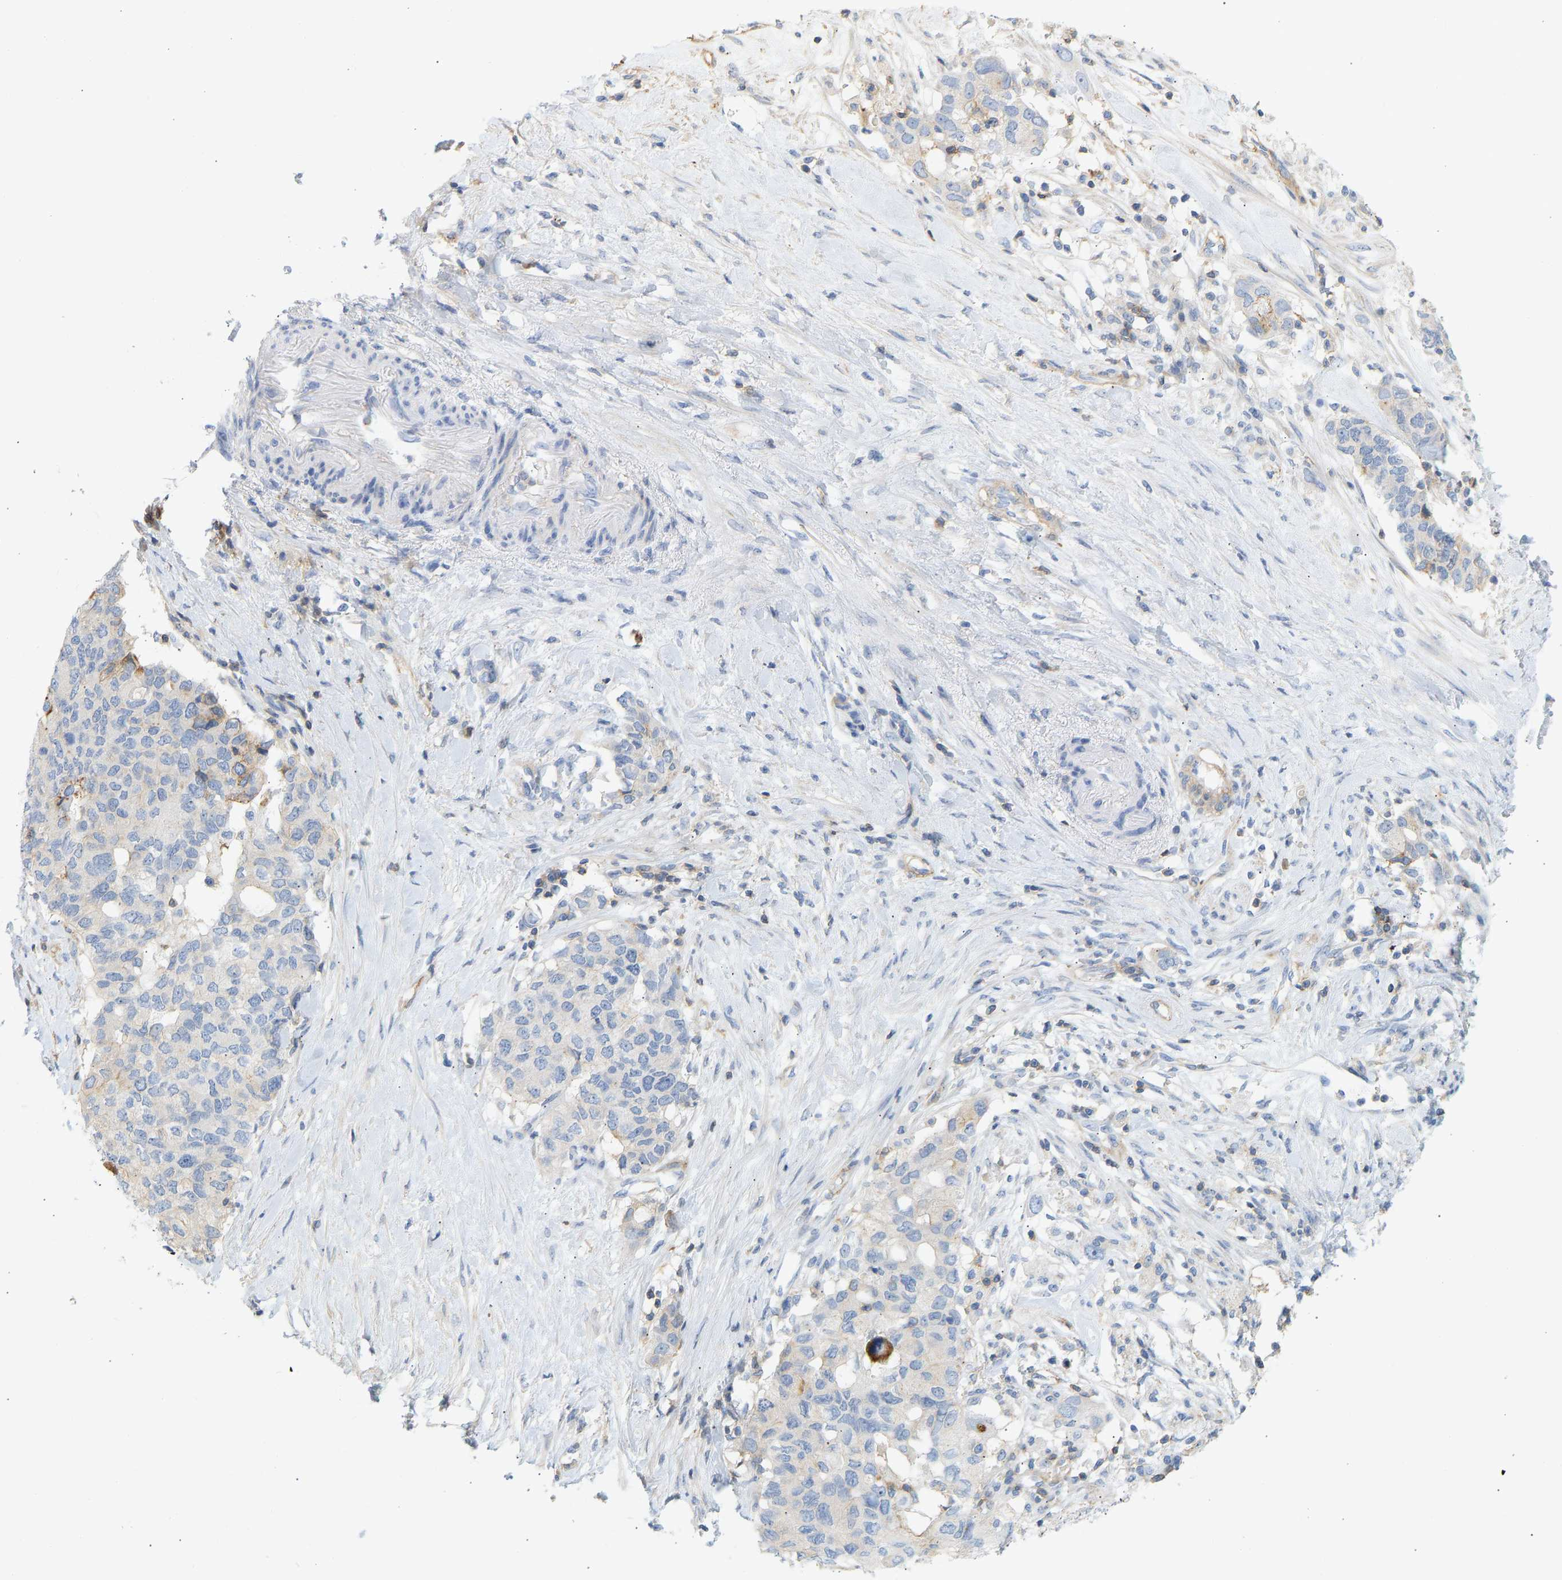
{"staining": {"intensity": "negative", "quantity": "none", "location": "none"}, "tissue": "pancreatic cancer", "cell_type": "Tumor cells", "image_type": "cancer", "snomed": [{"axis": "morphology", "description": "Adenocarcinoma, NOS"}, {"axis": "topography", "description": "Pancreas"}], "caption": "There is no significant expression in tumor cells of adenocarcinoma (pancreatic).", "gene": "BVES", "patient": {"sex": "female", "age": 56}}